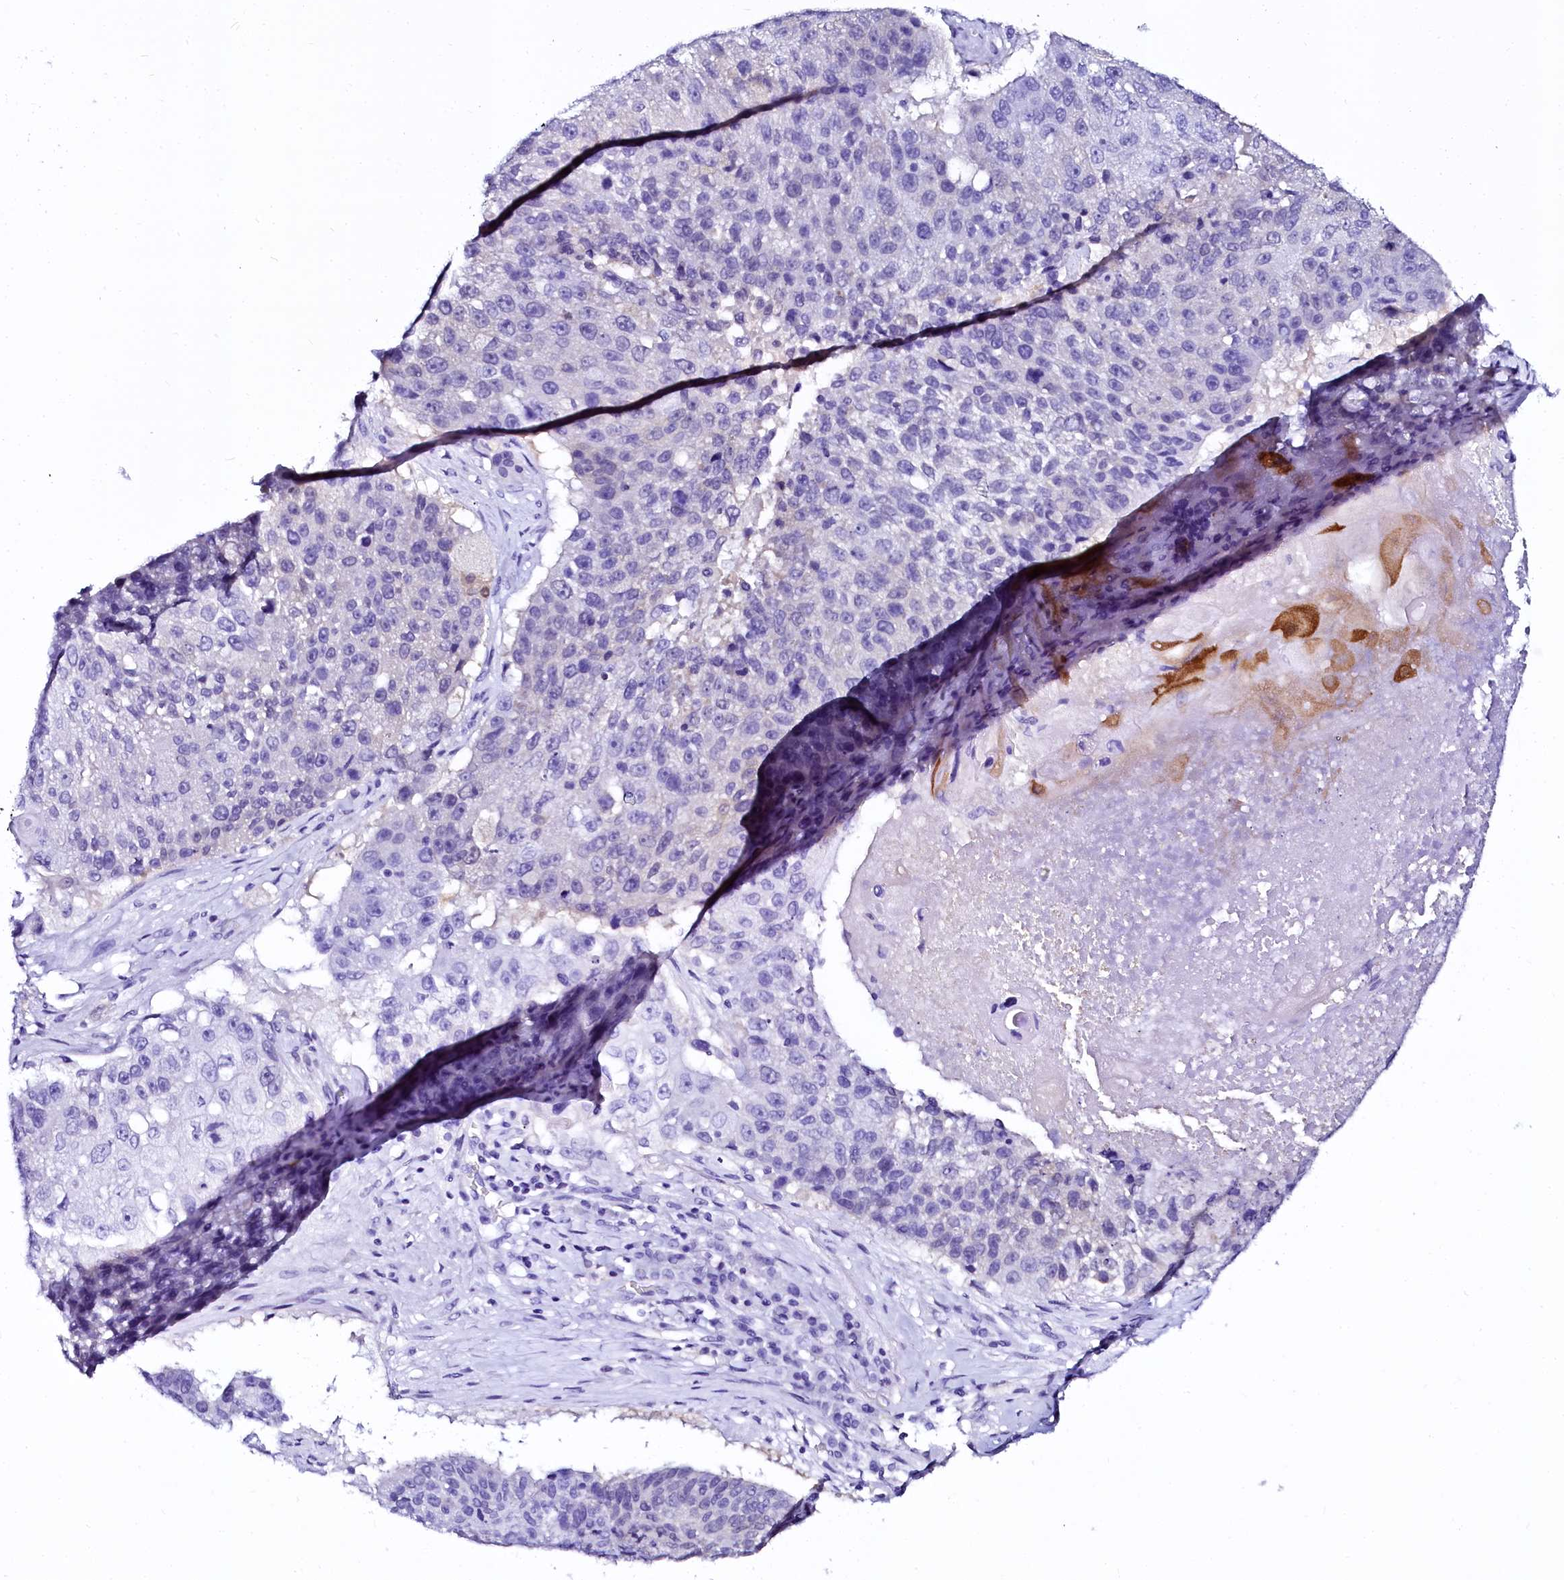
{"staining": {"intensity": "negative", "quantity": "none", "location": "none"}, "tissue": "lung cancer", "cell_type": "Tumor cells", "image_type": "cancer", "snomed": [{"axis": "morphology", "description": "Squamous cell carcinoma, NOS"}, {"axis": "topography", "description": "Lung"}], "caption": "This is an immunohistochemistry (IHC) photomicrograph of human lung squamous cell carcinoma. There is no positivity in tumor cells.", "gene": "SORD", "patient": {"sex": "male", "age": 61}}